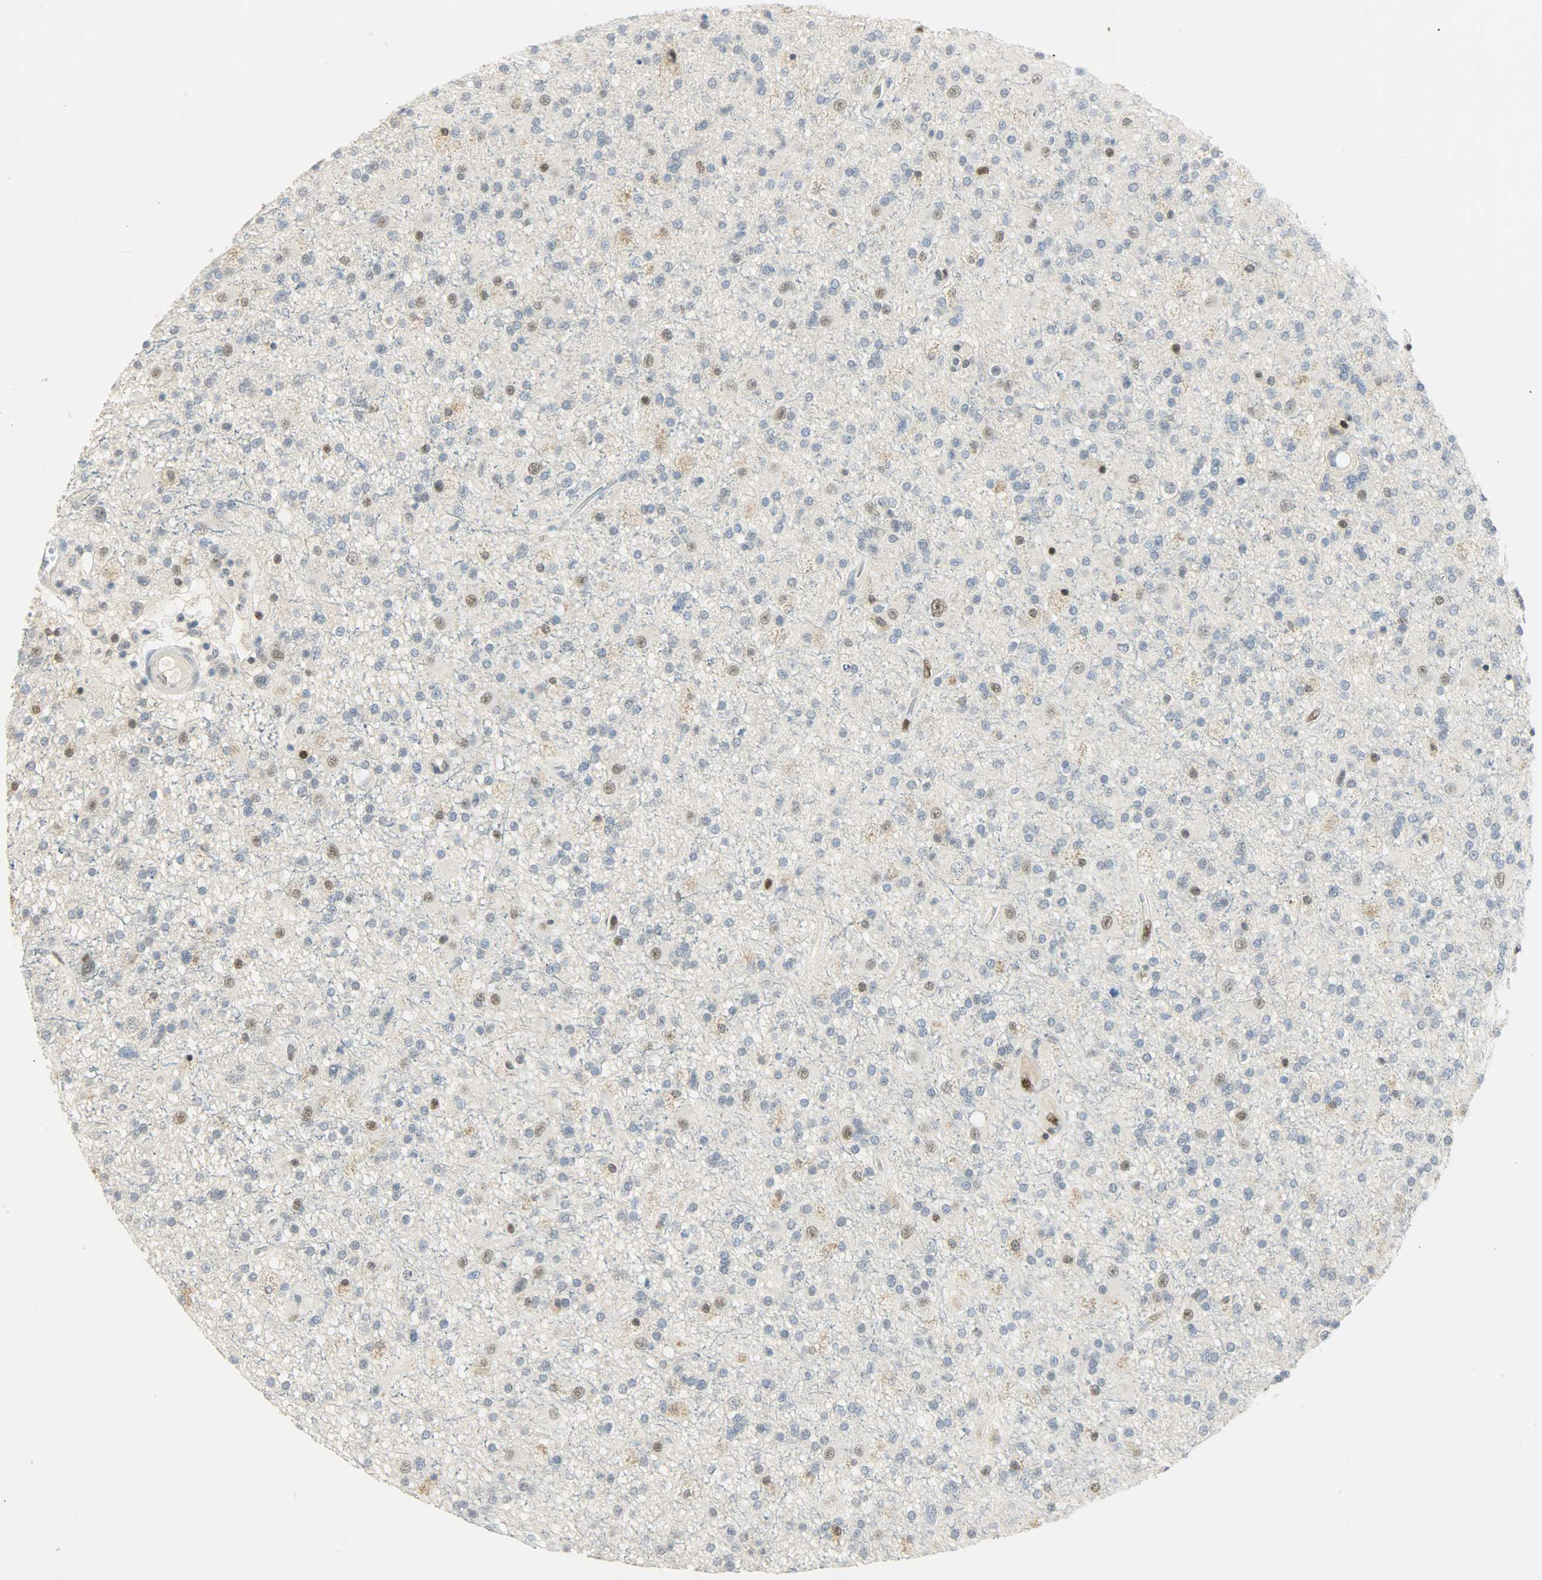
{"staining": {"intensity": "moderate", "quantity": "<25%", "location": "nuclear"}, "tissue": "glioma", "cell_type": "Tumor cells", "image_type": "cancer", "snomed": [{"axis": "morphology", "description": "Glioma, malignant, High grade"}, {"axis": "topography", "description": "Brain"}], "caption": "This is an image of immunohistochemistry staining of malignant high-grade glioma, which shows moderate positivity in the nuclear of tumor cells.", "gene": "PPARG", "patient": {"sex": "male", "age": 33}}